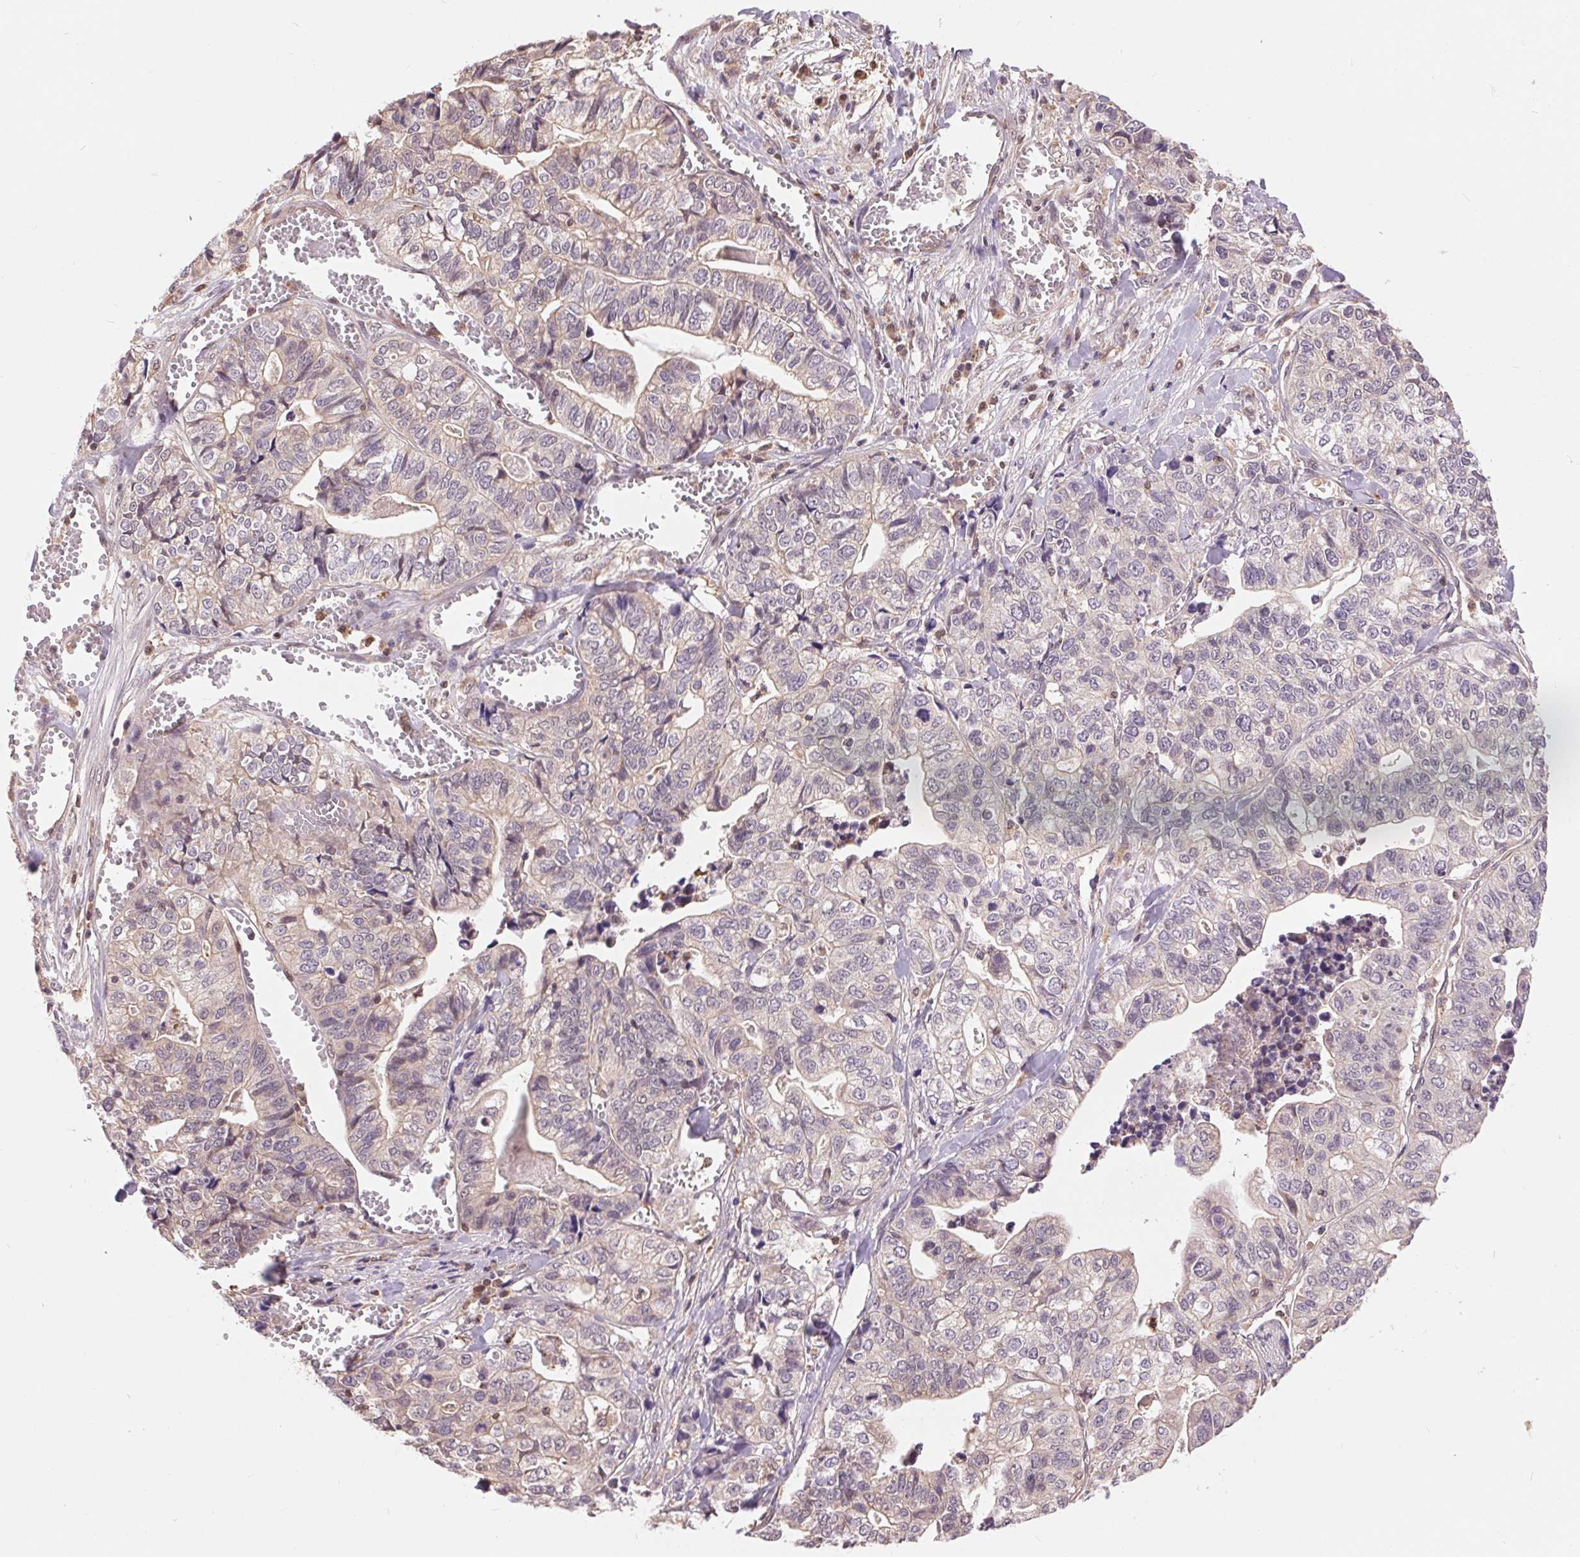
{"staining": {"intensity": "negative", "quantity": "none", "location": "none"}, "tissue": "stomach cancer", "cell_type": "Tumor cells", "image_type": "cancer", "snomed": [{"axis": "morphology", "description": "Adenocarcinoma, NOS"}, {"axis": "topography", "description": "Stomach, upper"}], "caption": "Immunohistochemical staining of stomach cancer (adenocarcinoma) exhibits no significant positivity in tumor cells.", "gene": "TMEM273", "patient": {"sex": "female", "age": 67}}